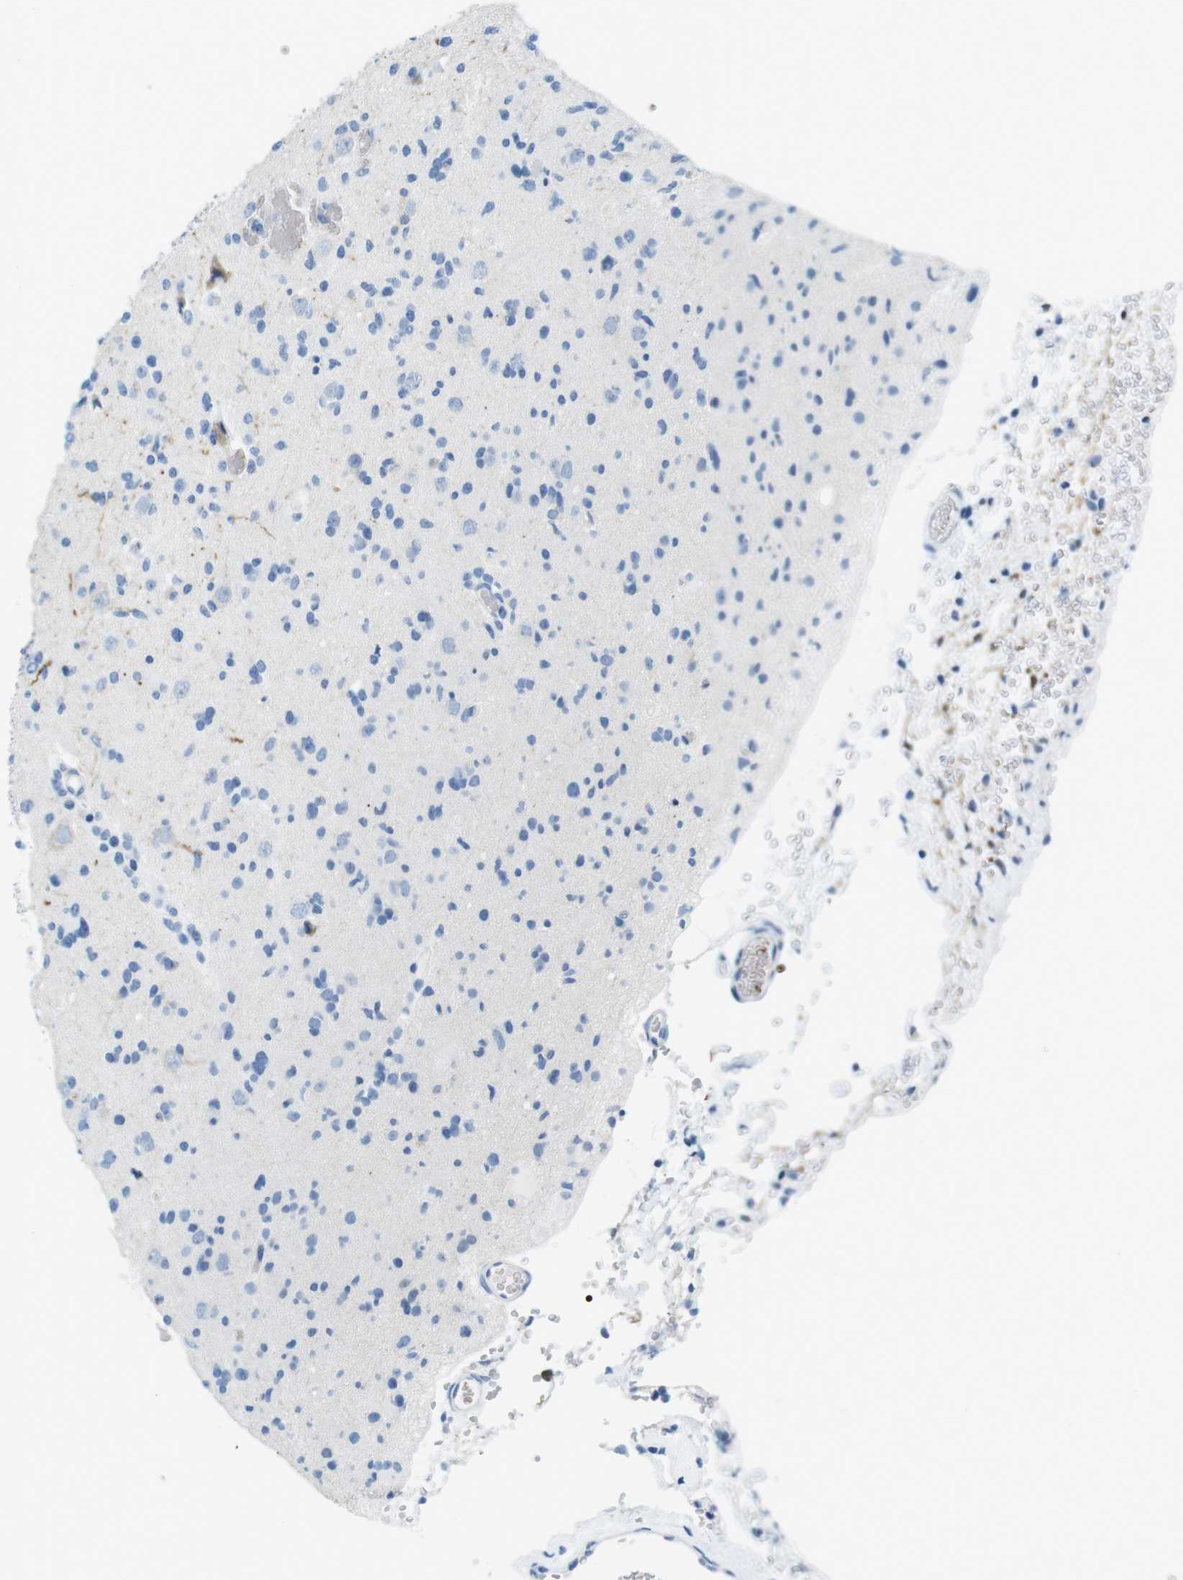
{"staining": {"intensity": "negative", "quantity": "none", "location": "none"}, "tissue": "glioma", "cell_type": "Tumor cells", "image_type": "cancer", "snomed": [{"axis": "morphology", "description": "Glioma, malignant, Low grade"}, {"axis": "topography", "description": "Brain"}], "caption": "A photomicrograph of low-grade glioma (malignant) stained for a protein exhibits no brown staining in tumor cells. The staining was performed using DAB (3,3'-diaminobenzidine) to visualize the protein expression in brown, while the nuclei were stained in blue with hematoxylin (Magnification: 20x).", "gene": "TFAP2C", "patient": {"sex": "female", "age": 22}}